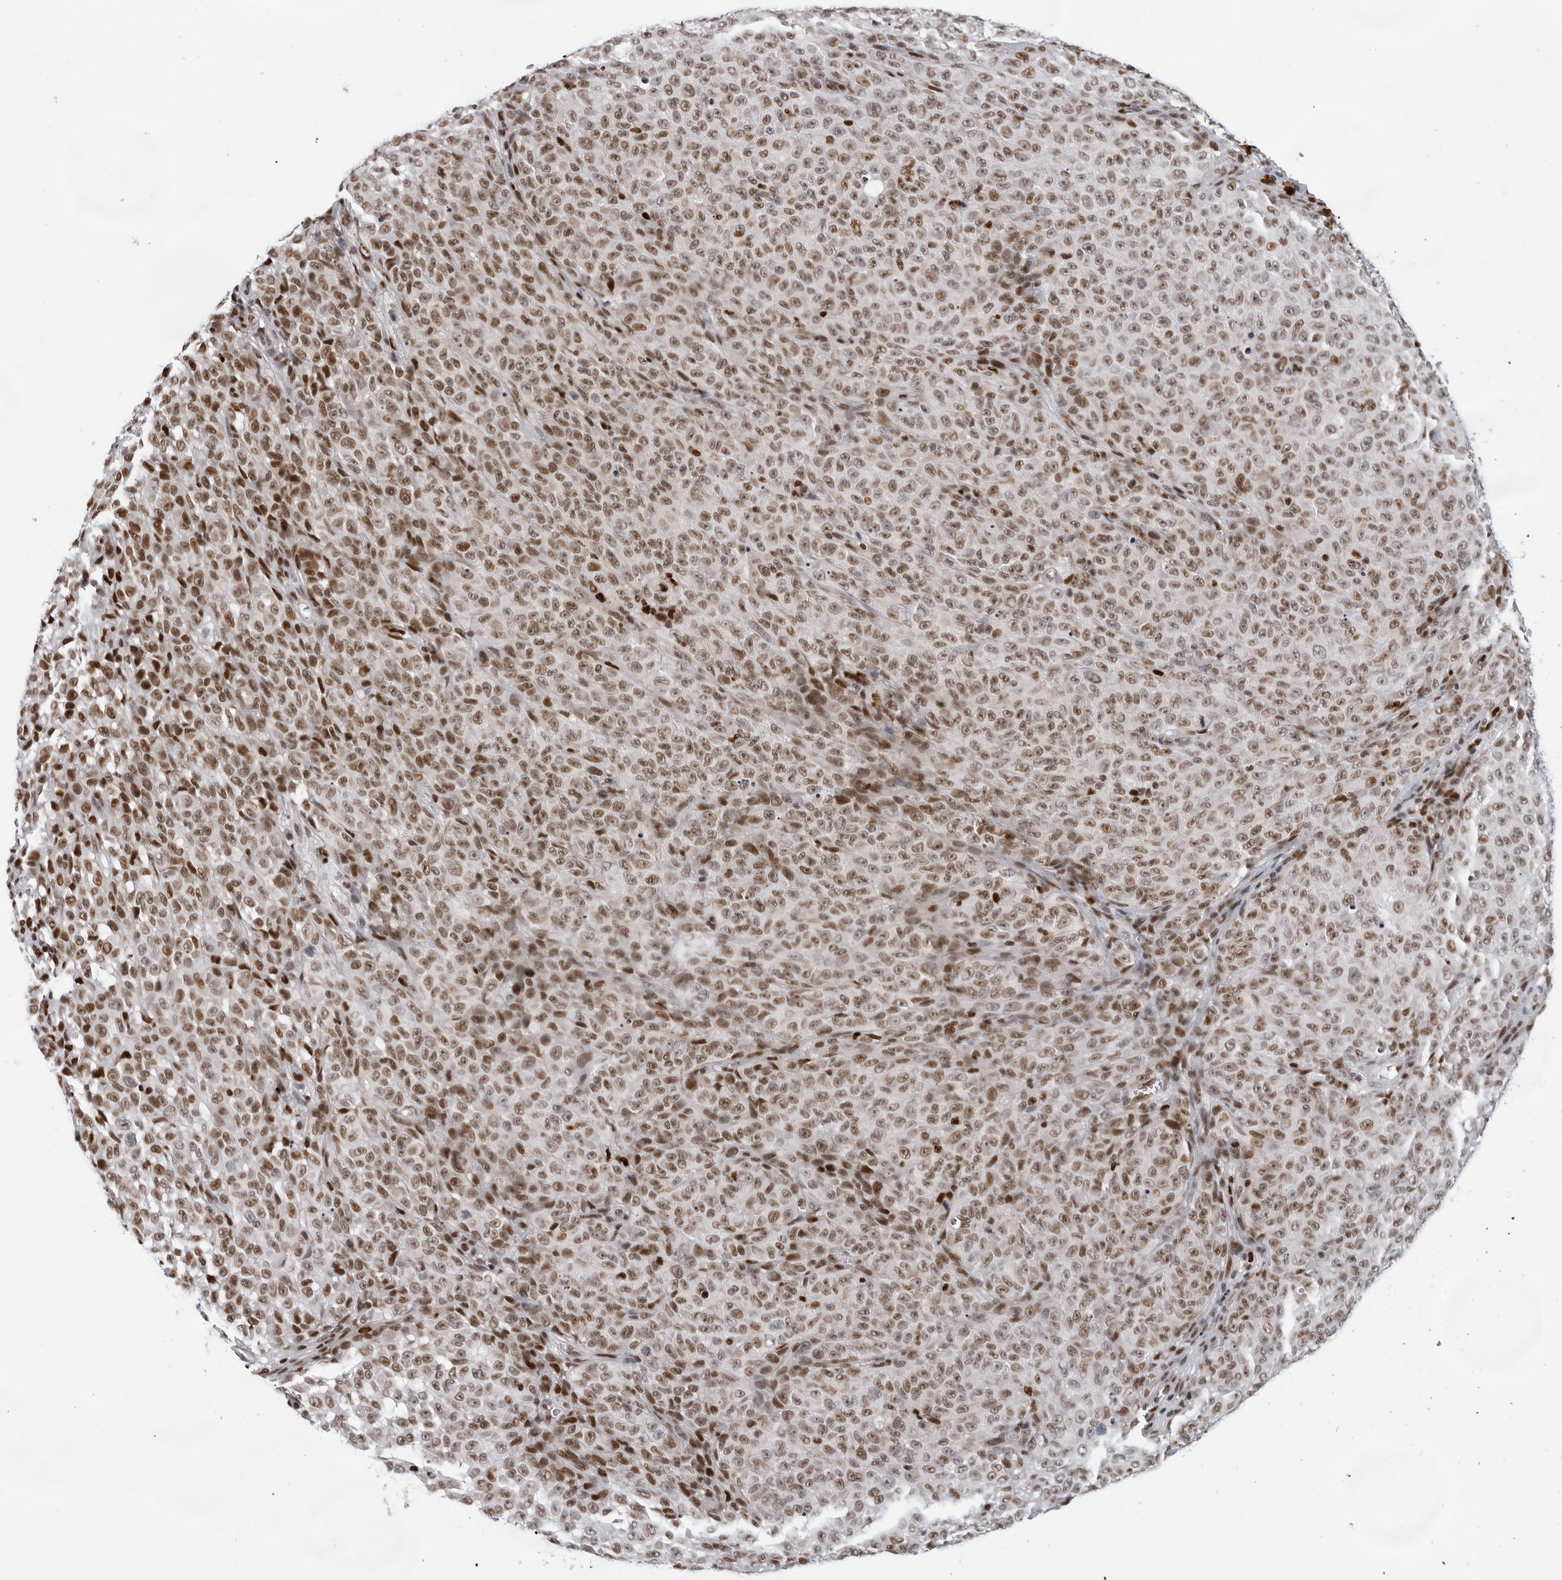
{"staining": {"intensity": "moderate", "quantity": ">75%", "location": "nuclear"}, "tissue": "melanoma", "cell_type": "Tumor cells", "image_type": "cancer", "snomed": [{"axis": "morphology", "description": "Malignant melanoma, NOS"}, {"axis": "topography", "description": "Skin"}], "caption": "DAB immunohistochemical staining of human malignant melanoma demonstrates moderate nuclear protein positivity in approximately >75% of tumor cells.", "gene": "OGG1", "patient": {"sex": "female", "age": 82}}